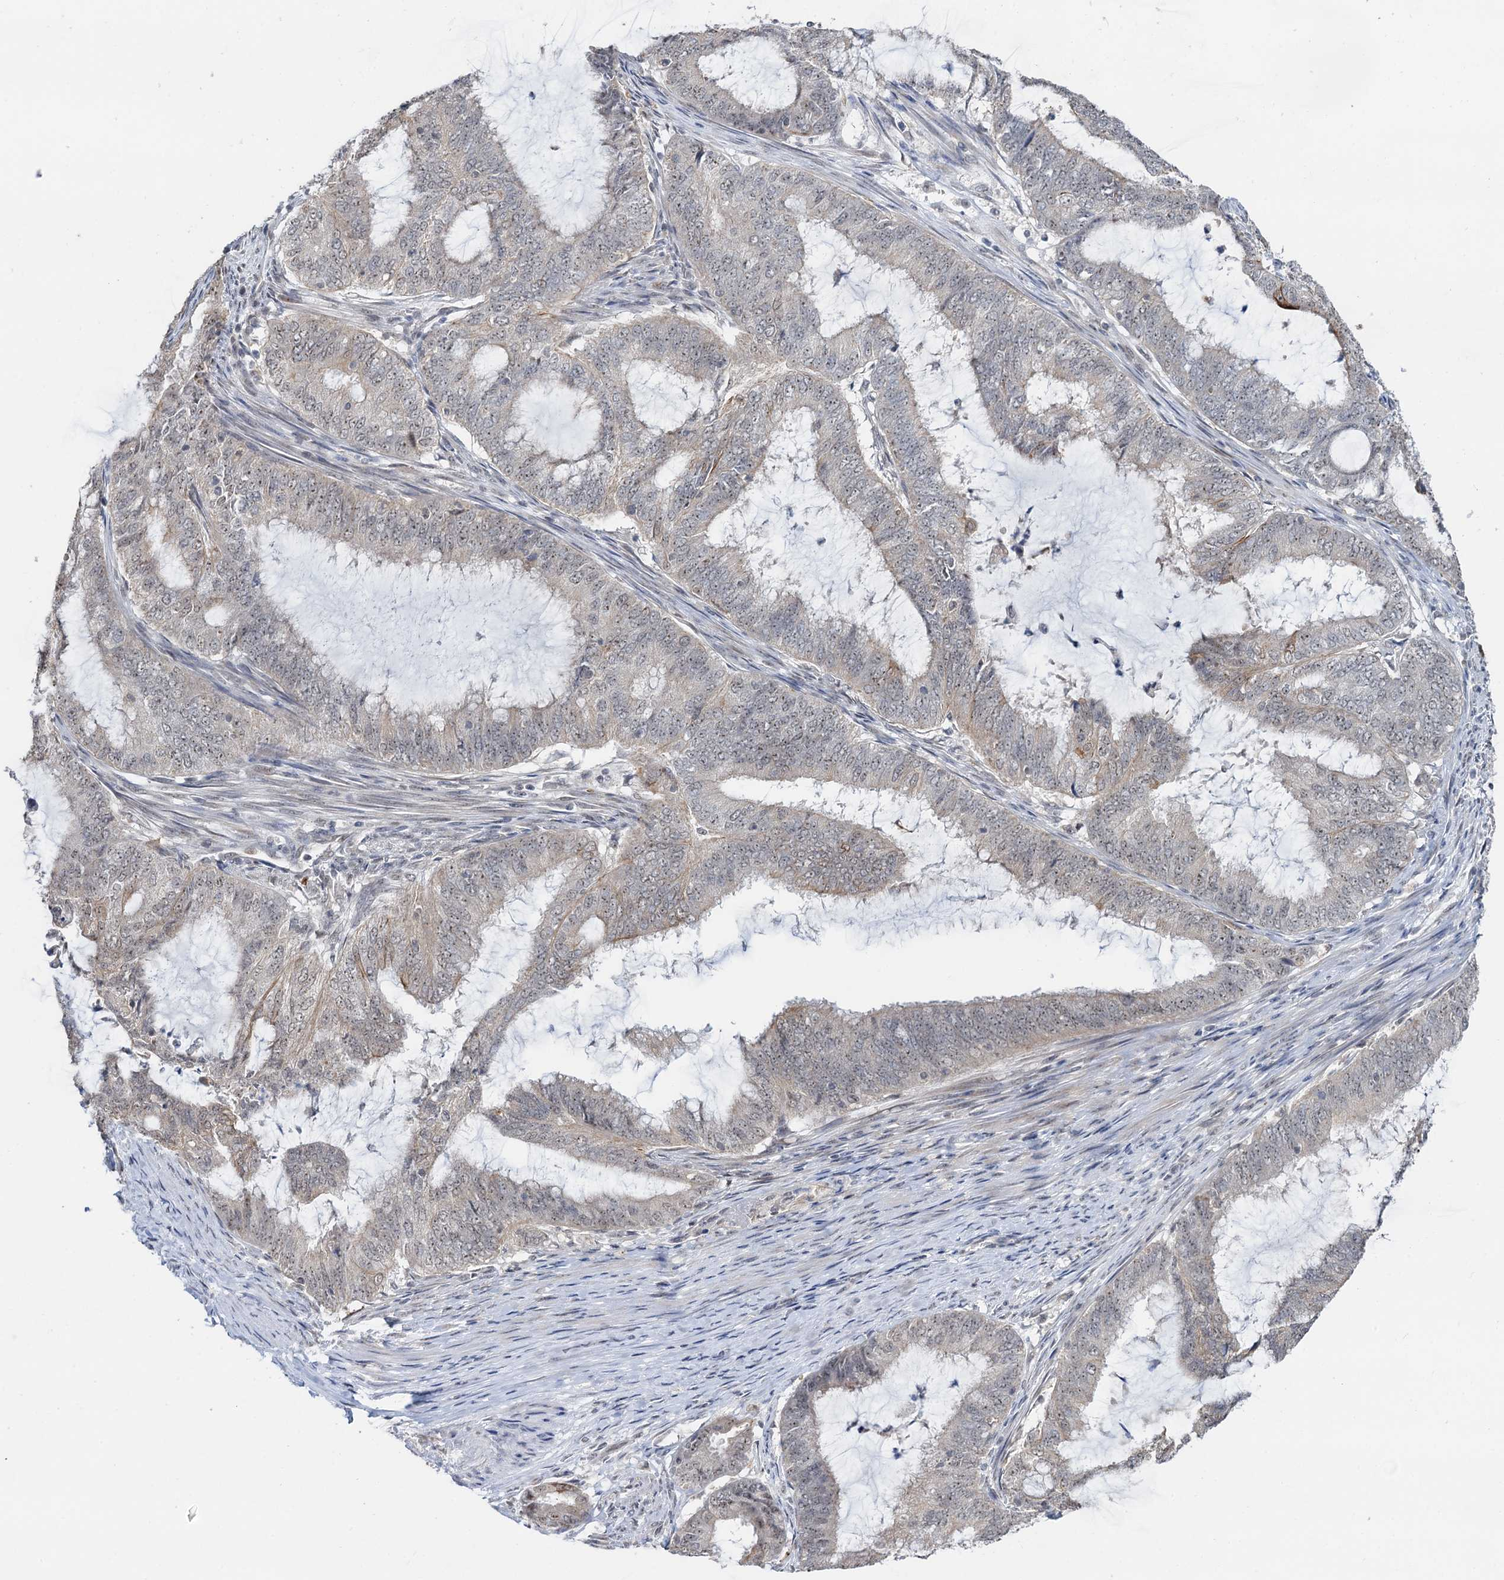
{"staining": {"intensity": "negative", "quantity": "none", "location": "none"}, "tissue": "endometrial cancer", "cell_type": "Tumor cells", "image_type": "cancer", "snomed": [{"axis": "morphology", "description": "Adenocarcinoma, NOS"}, {"axis": "topography", "description": "Endometrium"}], "caption": "This is an immunohistochemistry image of endometrial cancer (adenocarcinoma). There is no positivity in tumor cells.", "gene": "NAT10", "patient": {"sex": "female", "age": 51}}